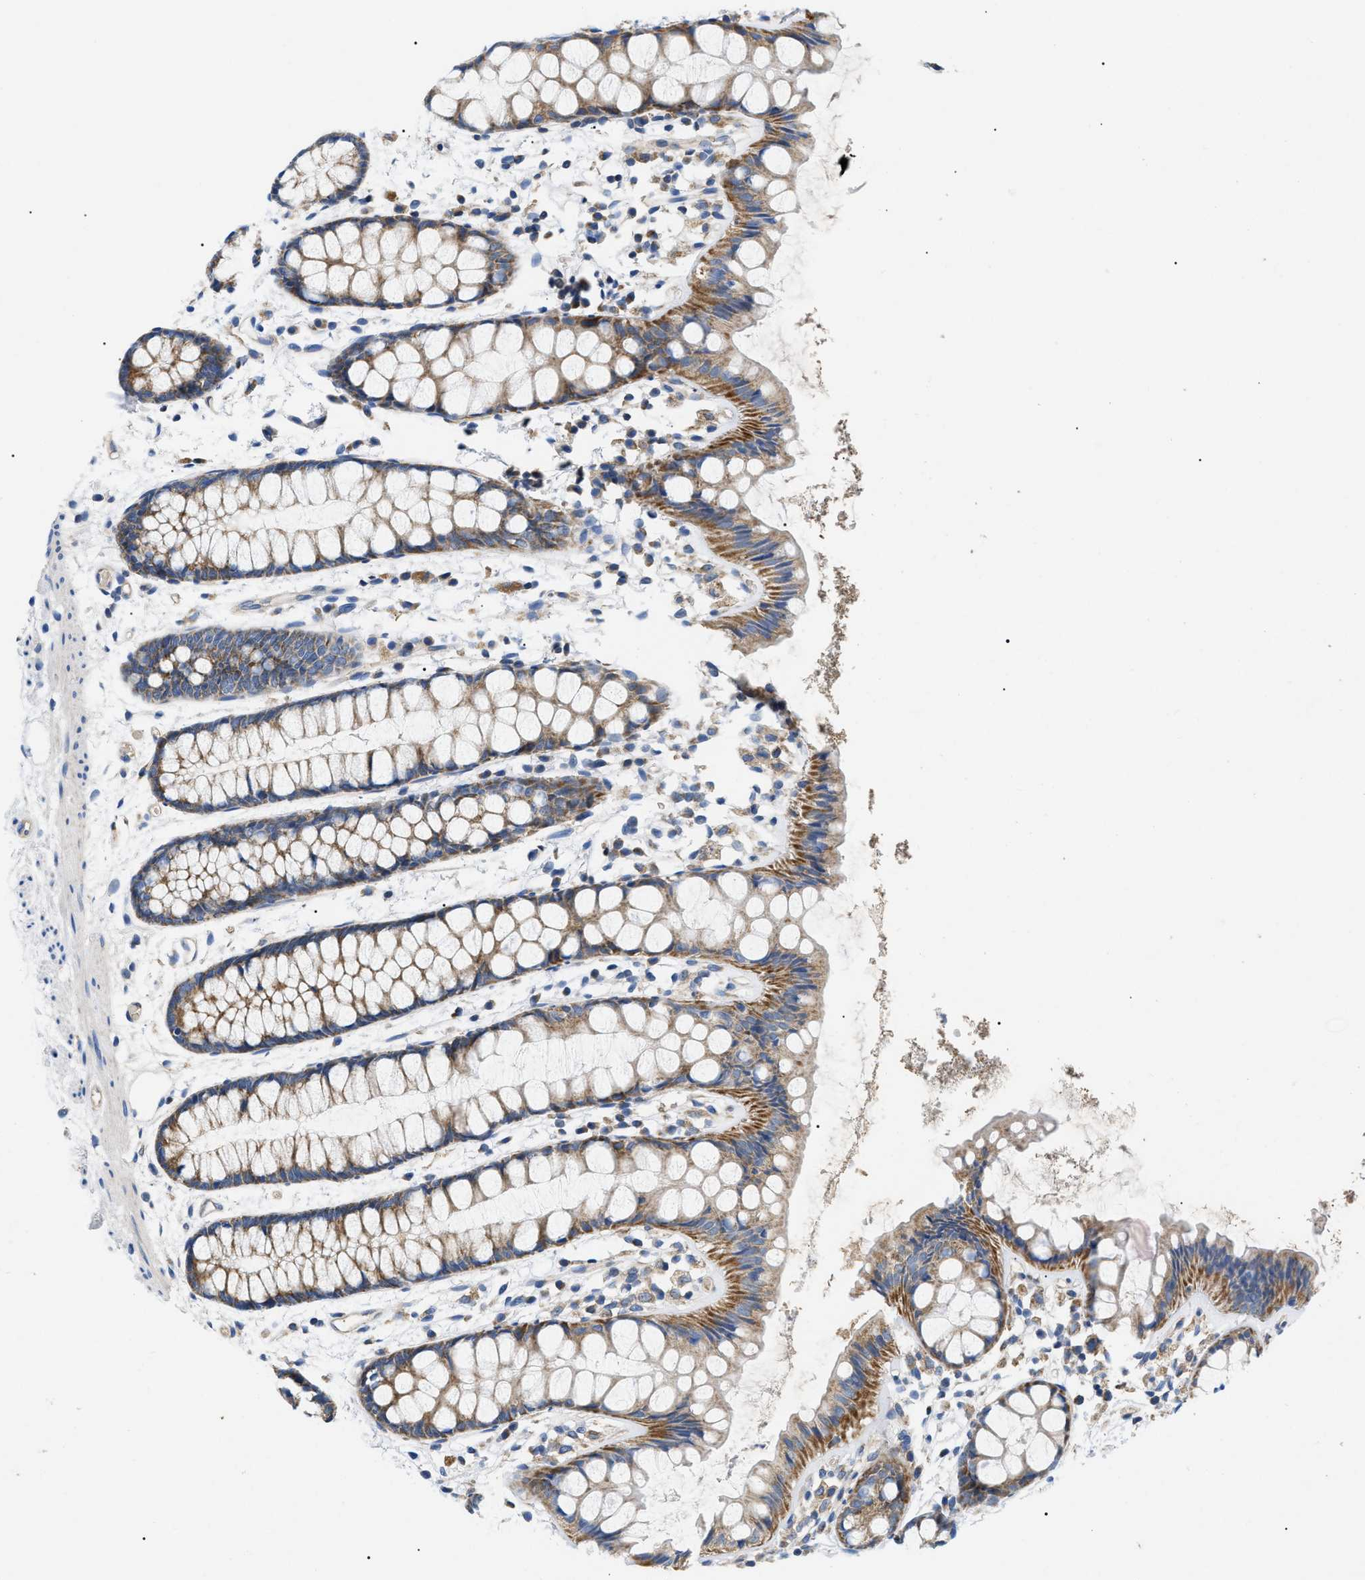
{"staining": {"intensity": "moderate", "quantity": ">75%", "location": "cytoplasmic/membranous"}, "tissue": "rectum", "cell_type": "Glandular cells", "image_type": "normal", "snomed": [{"axis": "morphology", "description": "Normal tissue, NOS"}, {"axis": "topography", "description": "Rectum"}], "caption": "Immunohistochemical staining of unremarkable human rectum demonstrates >75% levels of moderate cytoplasmic/membranous protein expression in about >75% of glandular cells. The protein is stained brown, and the nuclei are stained in blue (DAB (3,3'-diaminobenzidine) IHC with brightfield microscopy, high magnification).", "gene": "TOMM6", "patient": {"sex": "female", "age": 66}}